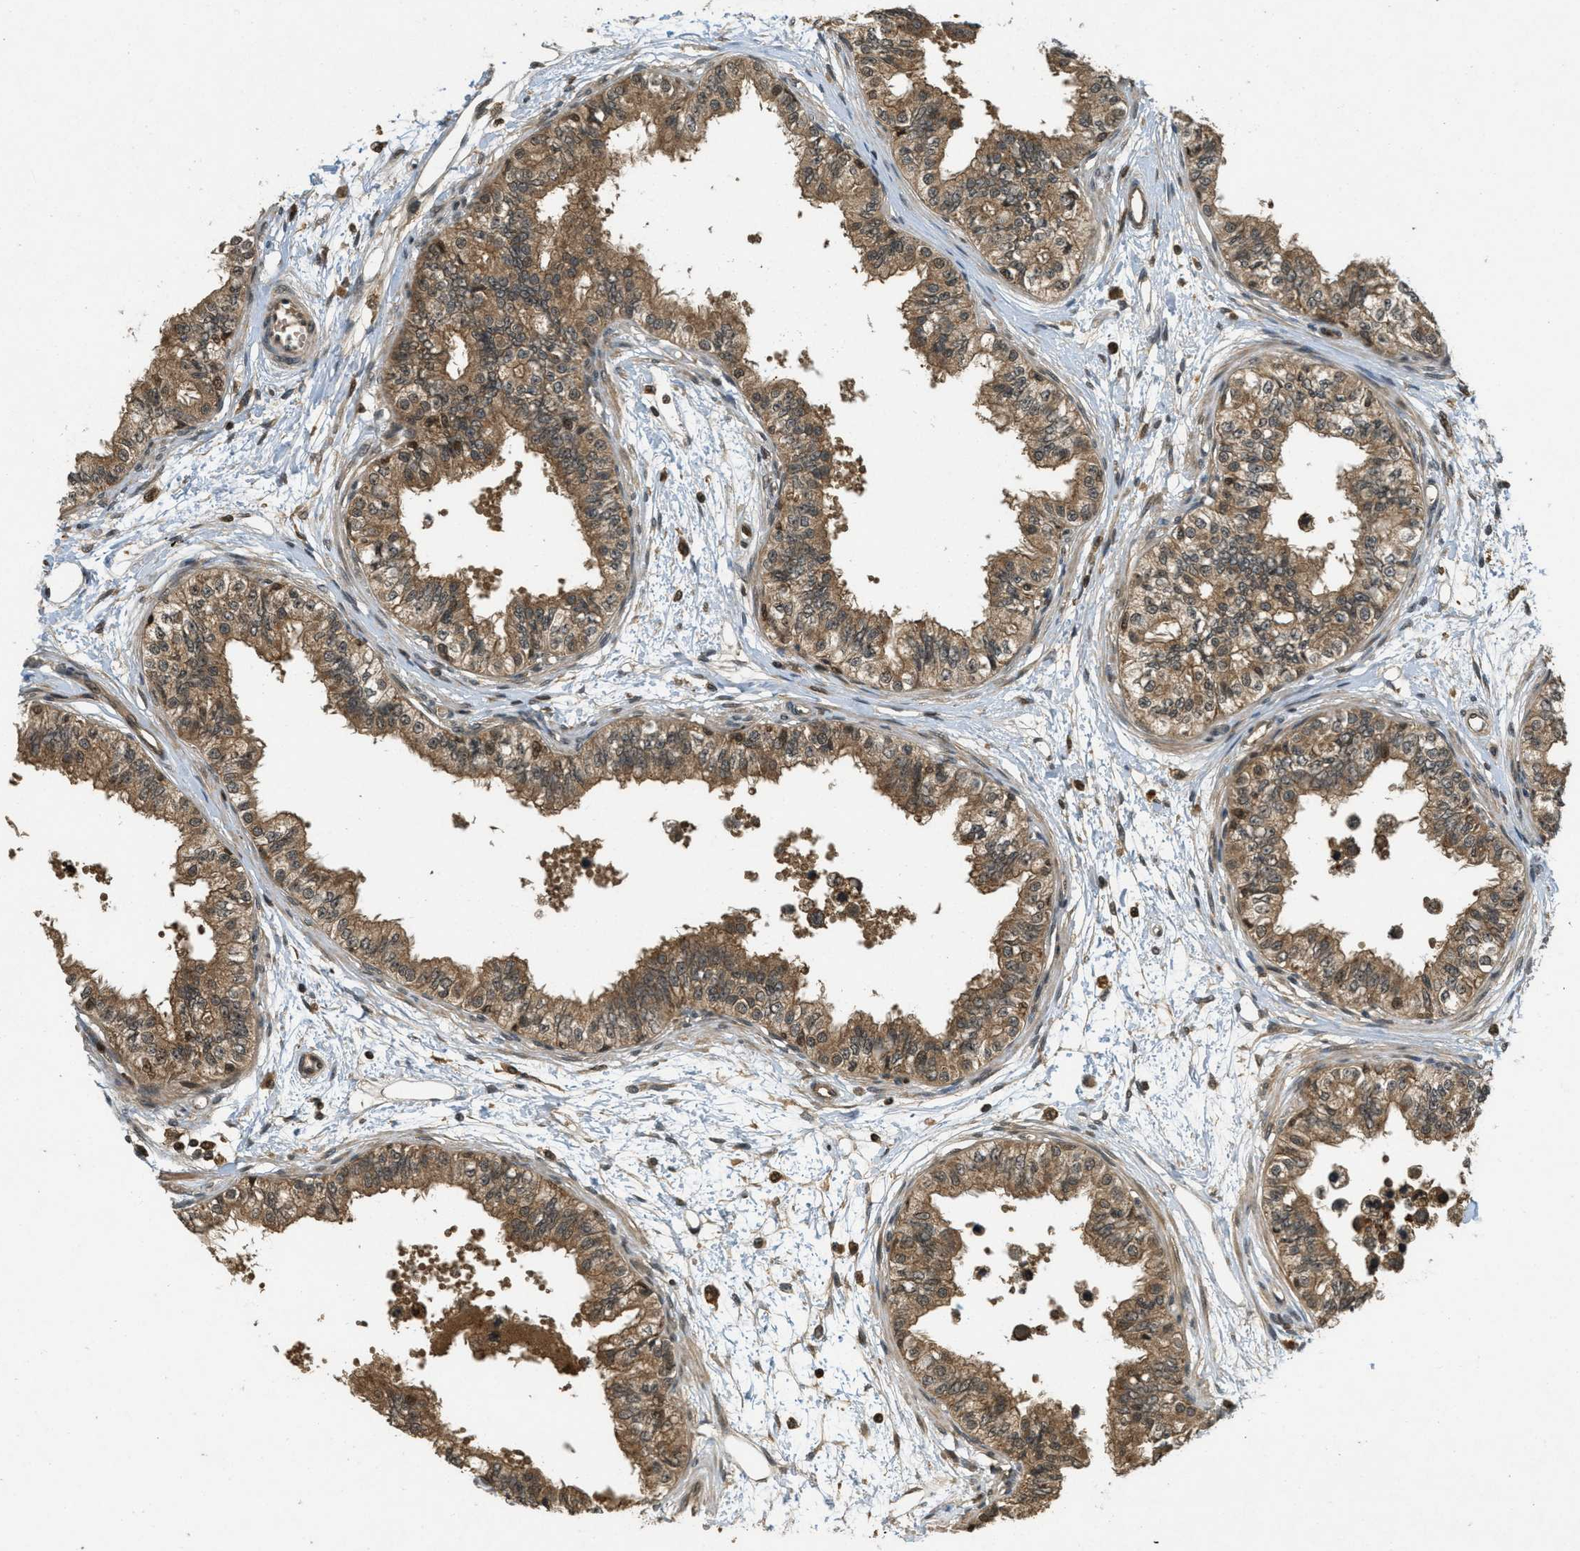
{"staining": {"intensity": "moderate", "quantity": ">75%", "location": "cytoplasmic/membranous"}, "tissue": "epididymis", "cell_type": "Glandular cells", "image_type": "normal", "snomed": [{"axis": "morphology", "description": "Normal tissue, NOS"}, {"axis": "morphology", "description": "Adenocarcinoma, metastatic, NOS"}, {"axis": "topography", "description": "Testis"}, {"axis": "topography", "description": "Epididymis"}], "caption": "Moderate cytoplasmic/membranous positivity is identified in about >75% of glandular cells in unremarkable epididymis.", "gene": "ATG7", "patient": {"sex": "male", "age": 26}}